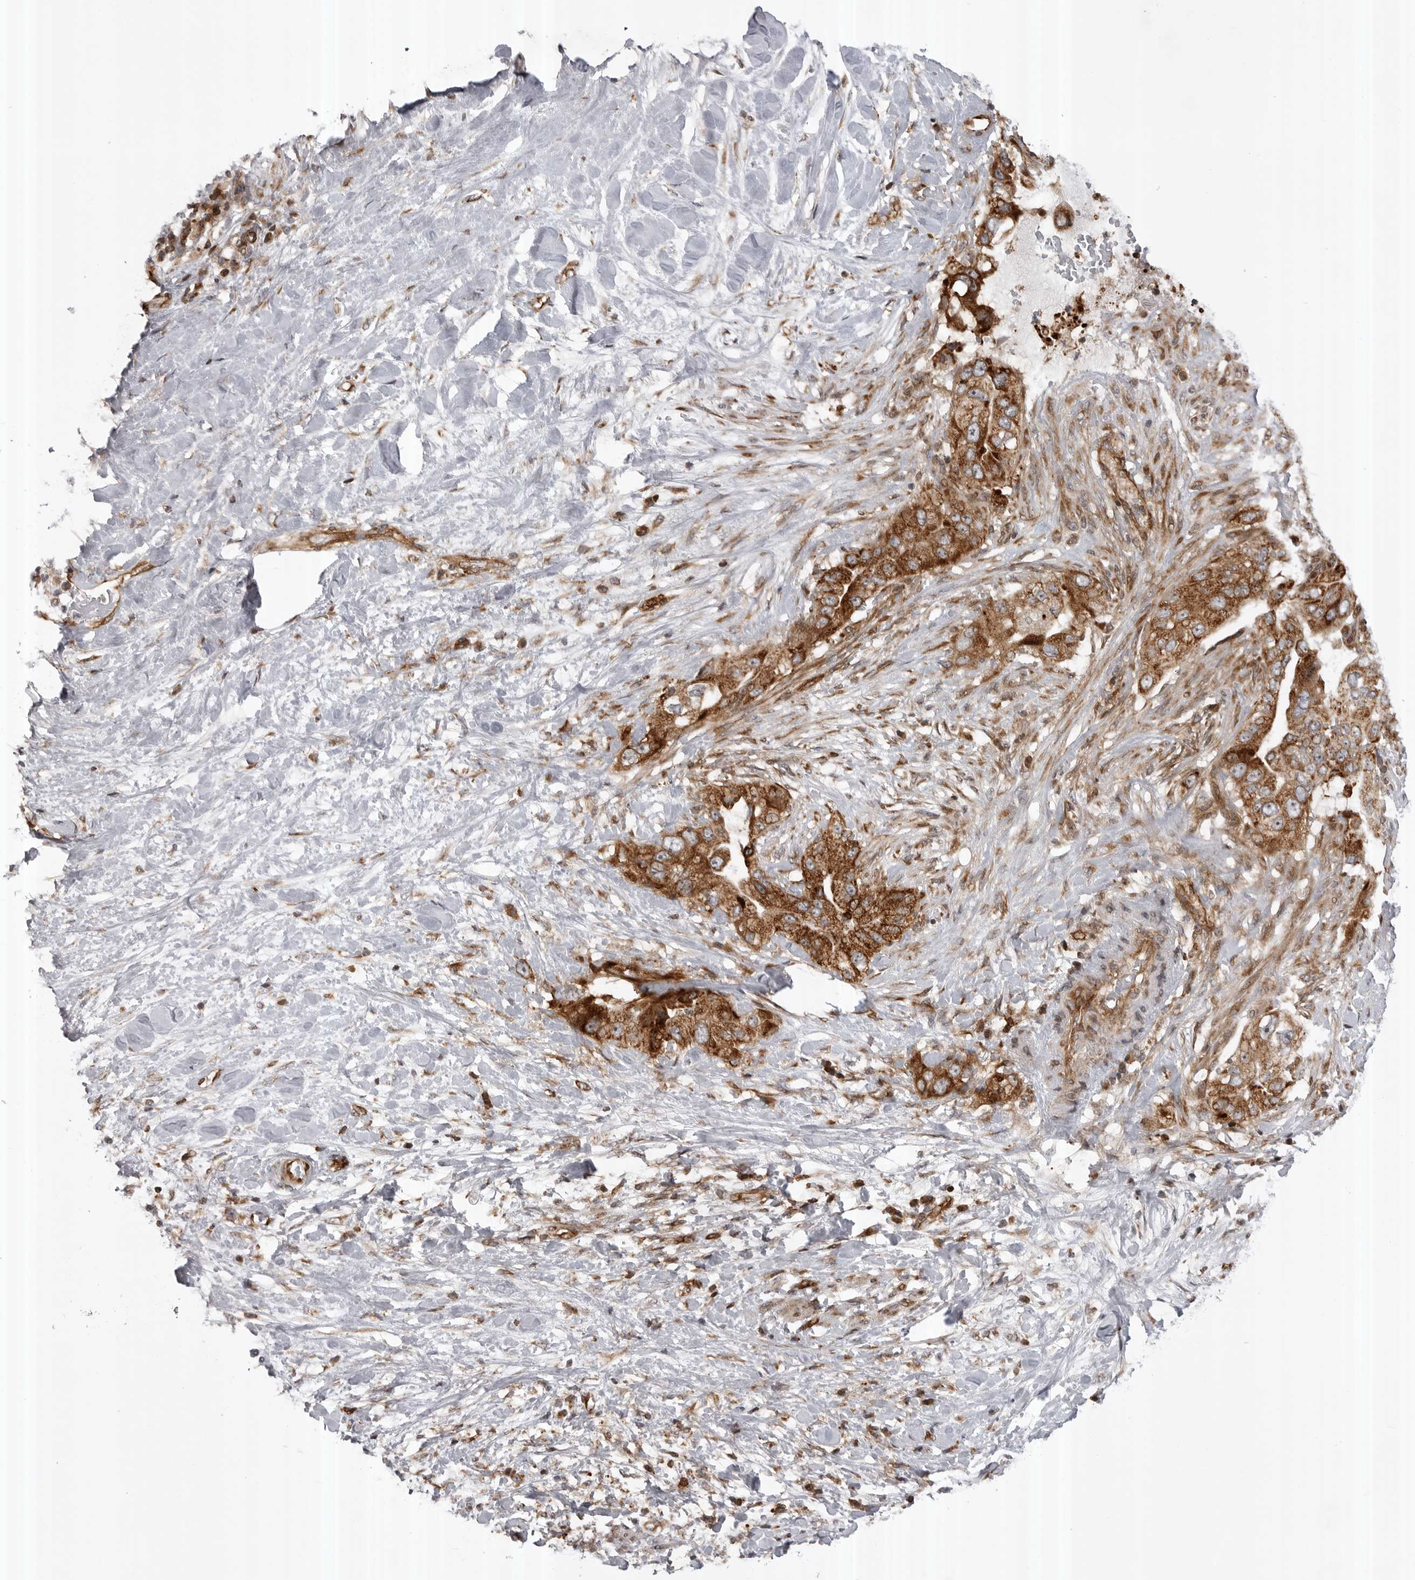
{"staining": {"intensity": "strong", "quantity": ">75%", "location": "cytoplasmic/membranous"}, "tissue": "pancreatic cancer", "cell_type": "Tumor cells", "image_type": "cancer", "snomed": [{"axis": "morphology", "description": "Inflammation, NOS"}, {"axis": "morphology", "description": "Adenocarcinoma, NOS"}, {"axis": "topography", "description": "Pancreas"}], "caption": "The micrograph shows a brown stain indicating the presence of a protein in the cytoplasmic/membranous of tumor cells in pancreatic adenocarcinoma.", "gene": "ABL1", "patient": {"sex": "female", "age": 56}}